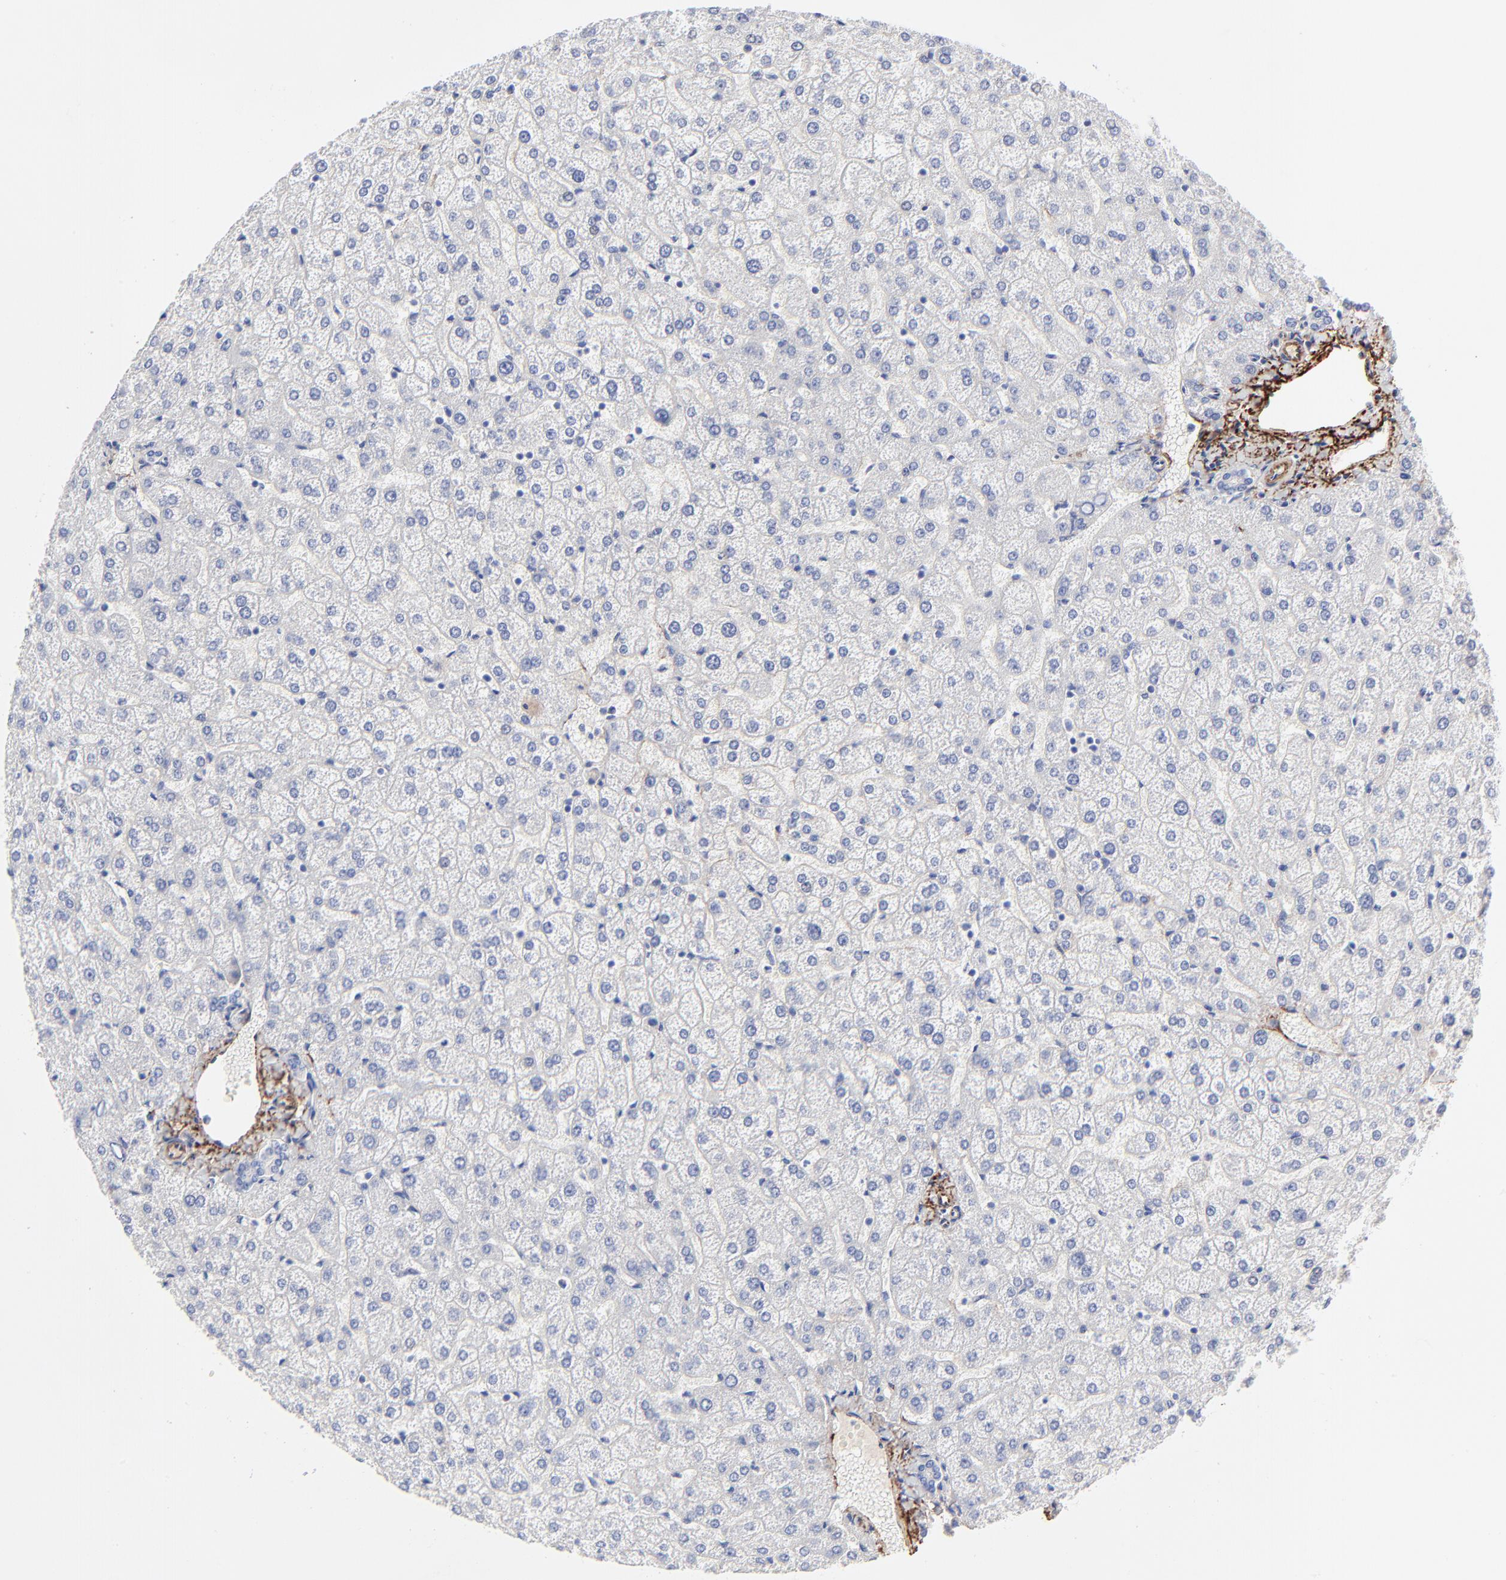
{"staining": {"intensity": "negative", "quantity": "none", "location": "none"}, "tissue": "liver", "cell_type": "Cholangiocytes", "image_type": "normal", "snomed": [{"axis": "morphology", "description": "Normal tissue, NOS"}, {"axis": "topography", "description": "Liver"}], "caption": "The histopathology image reveals no staining of cholangiocytes in benign liver.", "gene": "FBLN2", "patient": {"sex": "female", "age": 32}}